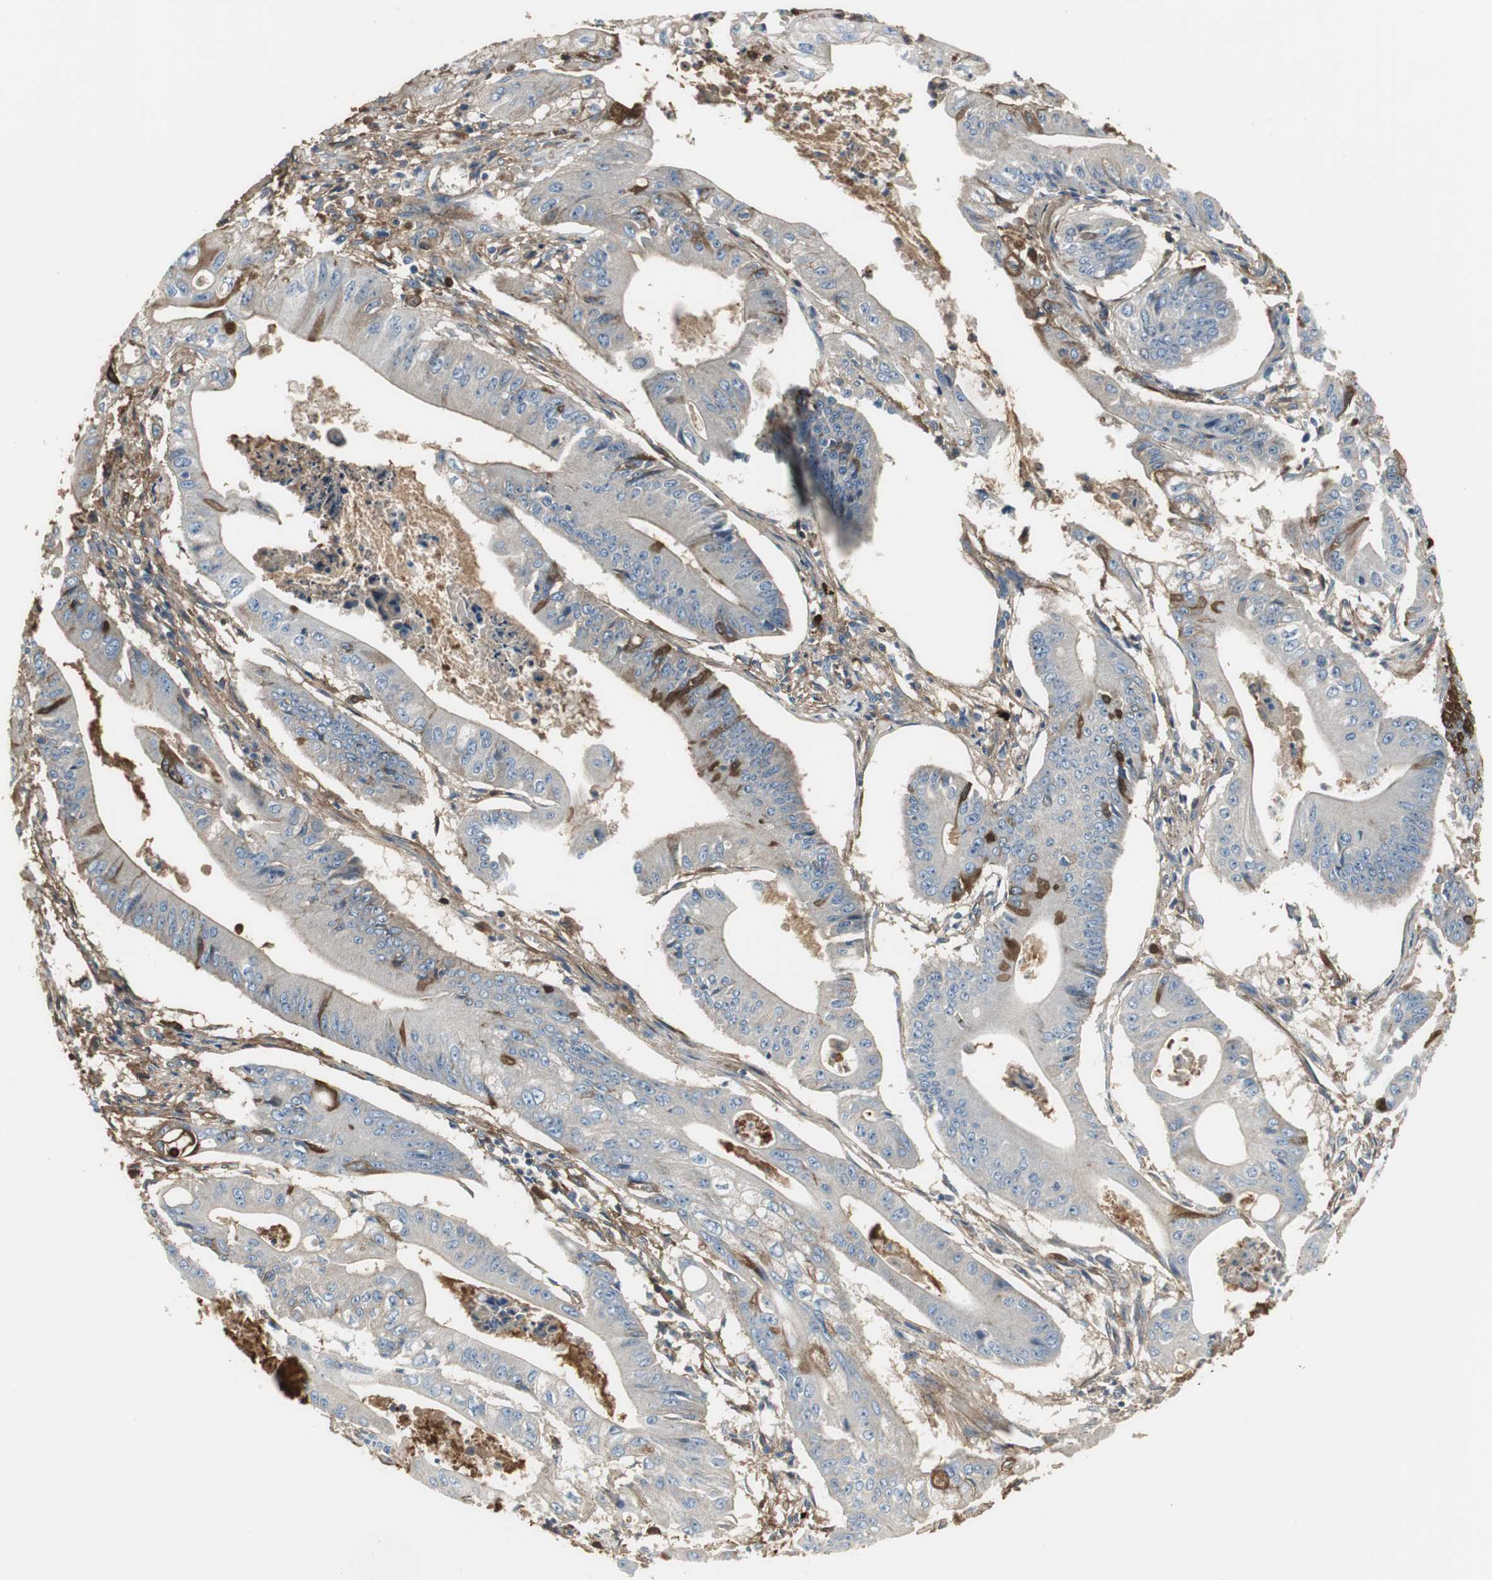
{"staining": {"intensity": "negative", "quantity": "none", "location": "none"}, "tissue": "pancreatic cancer", "cell_type": "Tumor cells", "image_type": "cancer", "snomed": [{"axis": "morphology", "description": "Normal tissue, NOS"}, {"axis": "topography", "description": "Lymph node"}], "caption": "Pancreatic cancer was stained to show a protein in brown. There is no significant positivity in tumor cells. (Stains: DAB immunohistochemistry with hematoxylin counter stain, Microscopy: brightfield microscopy at high magnification).", "gene": "IGHA1", "patient": {"sex": "male", "age": 62}}